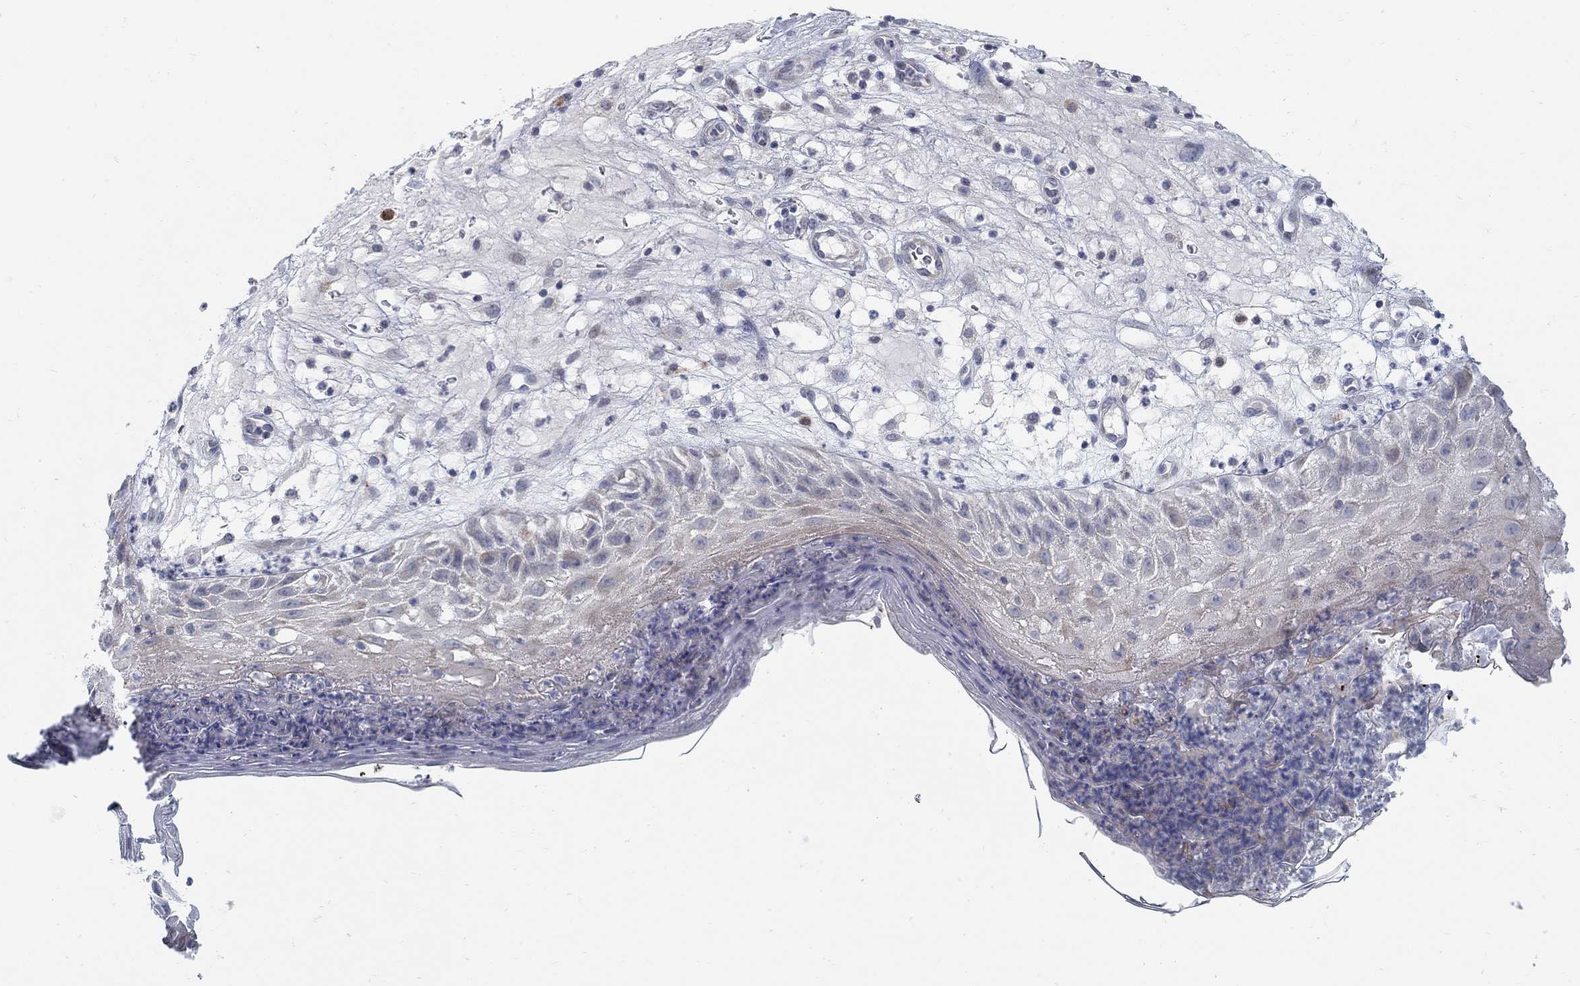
{"staining": {"intensity": "negative", "quantity": "none", "location": "none"}, "tissue": "skin cancer", "cell_type": "Tumor cells", "image_type": "cancer", "snomed": [{"axis": "morphology", "description": "Normal tissue, NOS"}, {"axis": "morphology", "description": "Squamous cell carcinoma, NOS"}, {"axis": "topography", "description": "Skin"}], "caption": "A photomicrograph of human skin cancer is negative for staining in tumor cells.", "gene": "ANO7", "patient": {"sex": "male", "age": 79}}